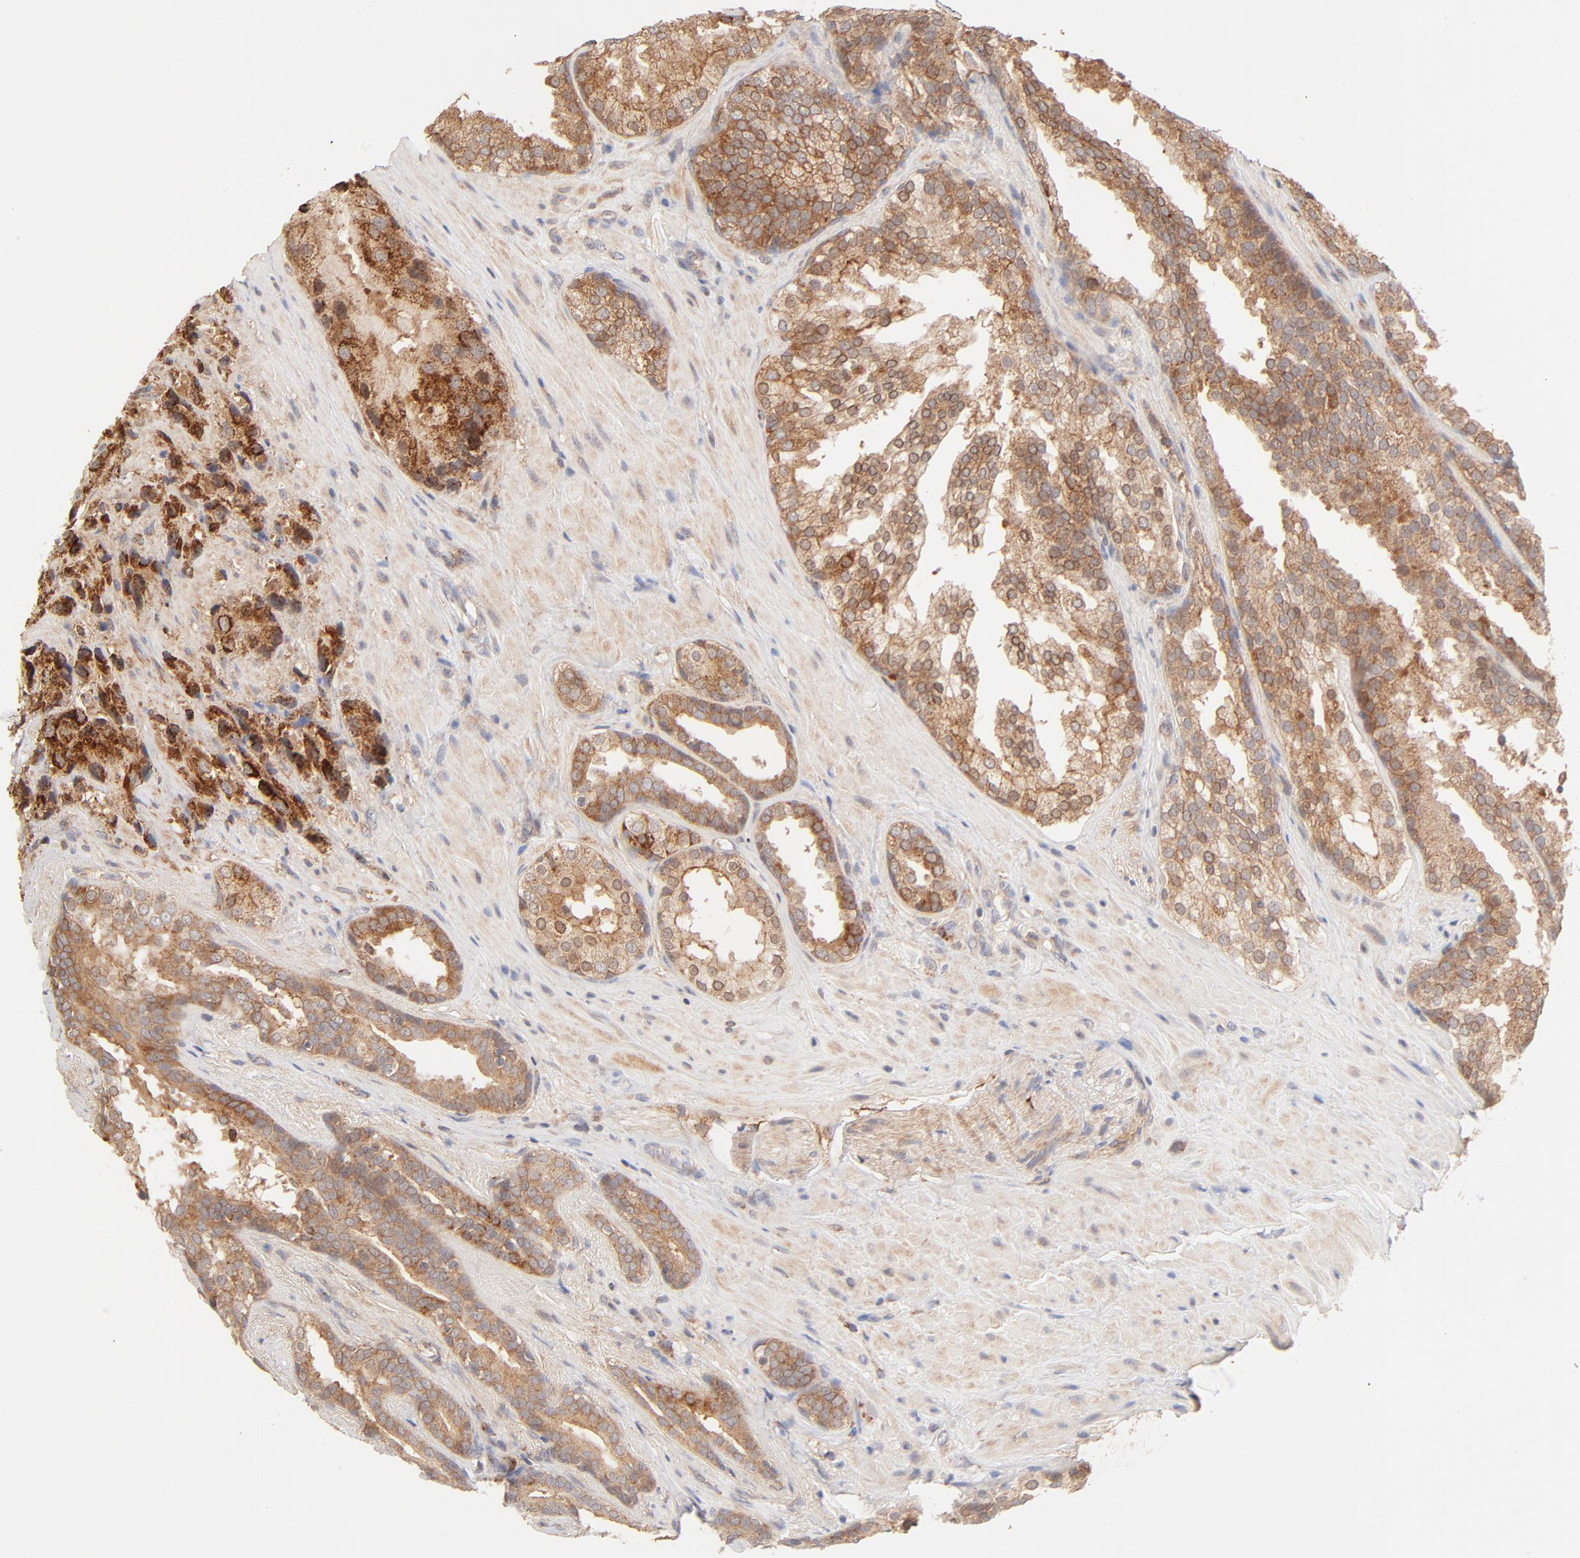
{"staining": {"intensity": "moderate", "quantity": ">75%", "location": "cytoplasmic/membranous"}, "tissue": "prostate cancer", "cell_type": "Tumor cells", "image_type": "cancer", "snomed": [{"axis": "morphology", "description": "Adenocarcinoma, High grade"}, {"axis": "topography", "description": "Prostate"}], "caption": "This is a photomicrograph of IHC staining of prostate cancer (high-grade adenocarcinoma), which shows moderate positivity in the cytoplasmic/membranous of tumor cells.", "gene": "CSPG4", "patient": {"sex": "male", "age": 70}}